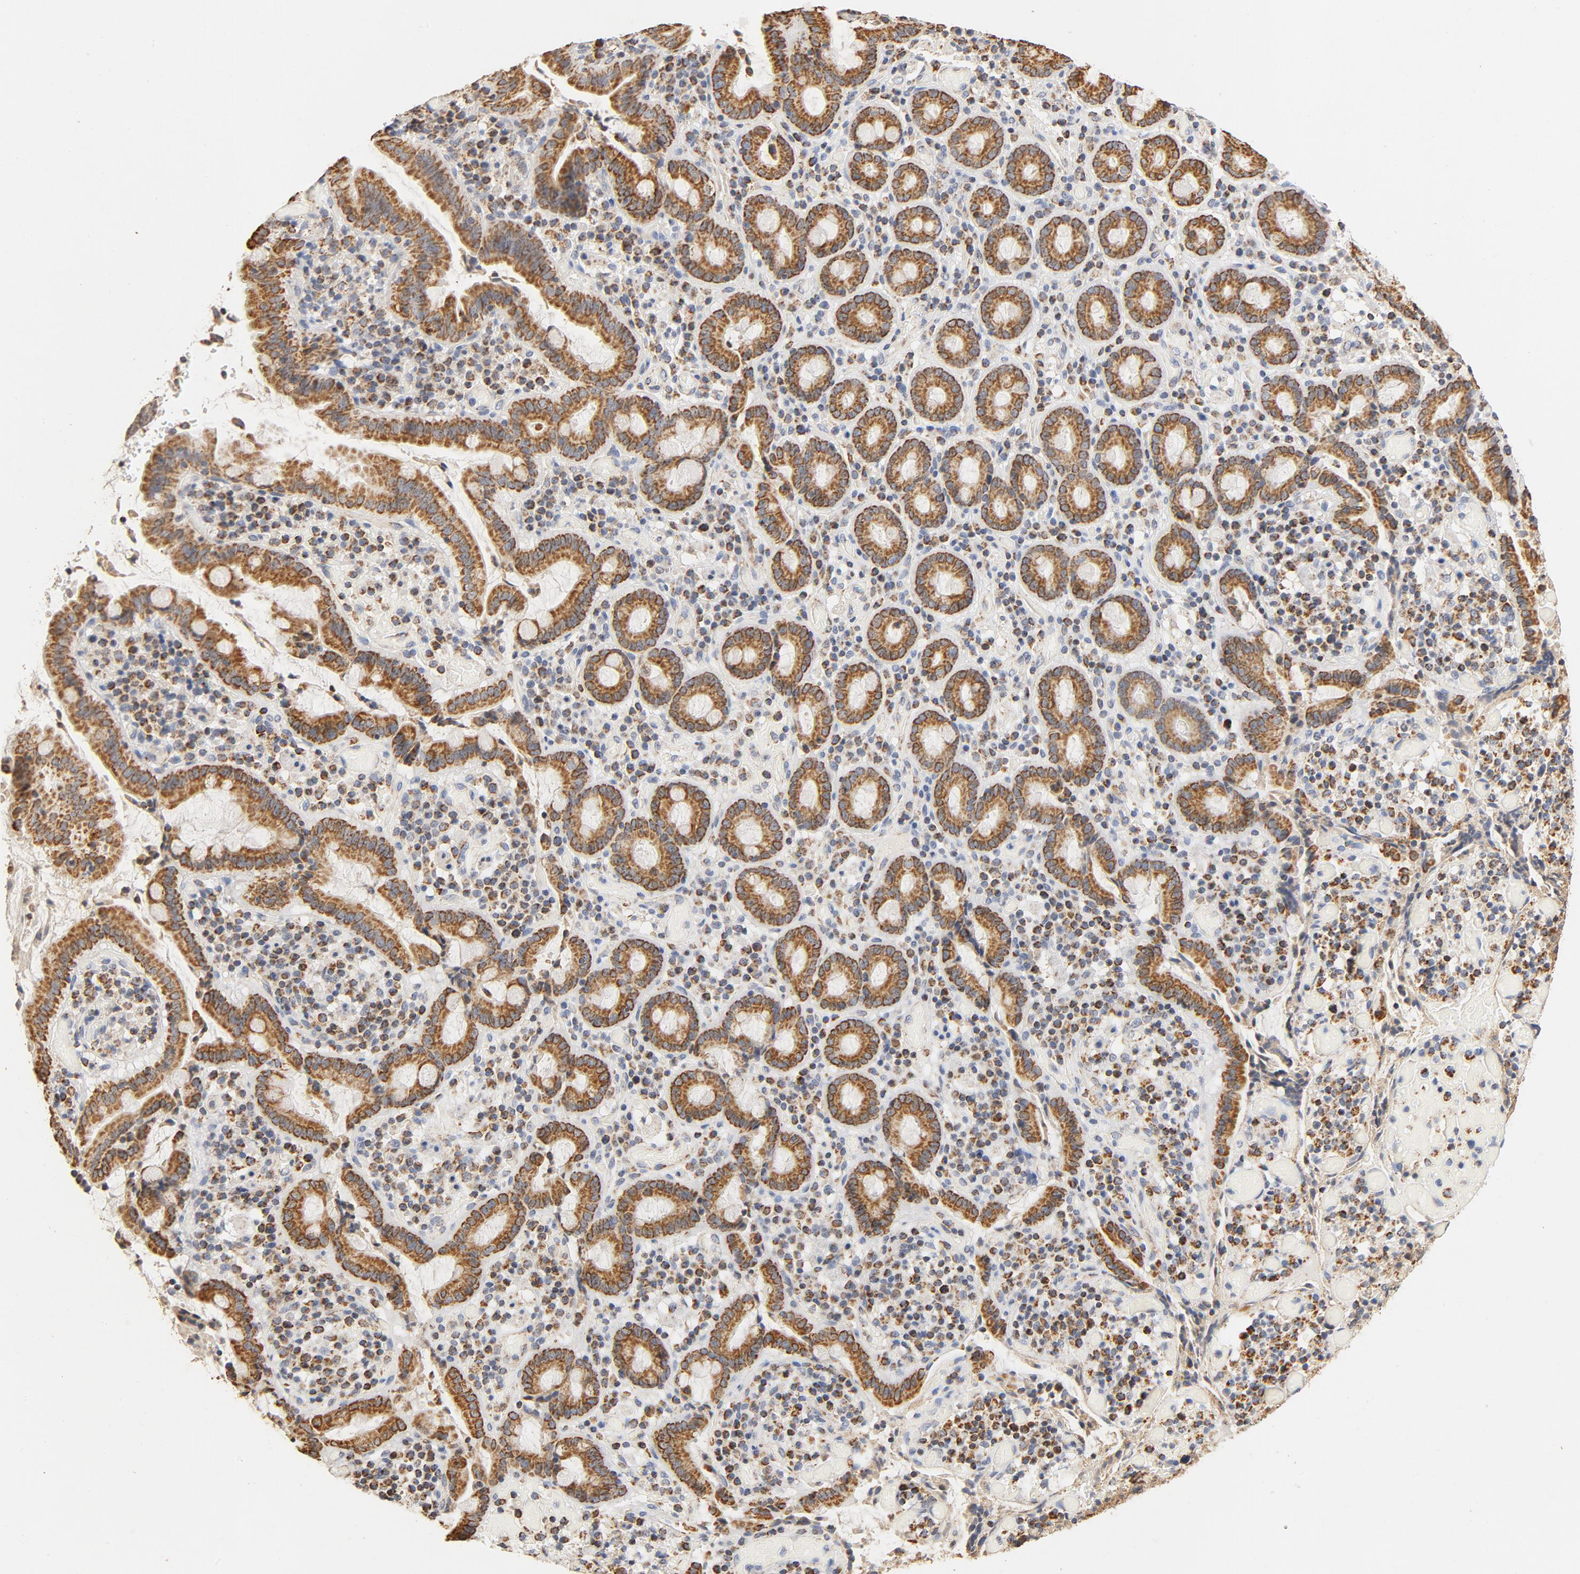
{"staining": {"intensity": "moderate", "quantity": ">75%", "location": "nuclear"}, "tissue": "pancreatic cancer", "cell_type": "Tumor cells", "image_type": "cancer", "snomed": [{"axis": "morphology", "description": "Adenocarcinoma, NOS"}, {"axis": "topography", "description": "Pancreas"}], "caption": "A photomicrograph showing moderate nuclear staining in about >75% of tumor cells in pancreatic adenocarcinoma, as visualized by brown immunohistochemical staining.", "gene": "COX4I1", "patient": {"sex": "male", "age": 82}}